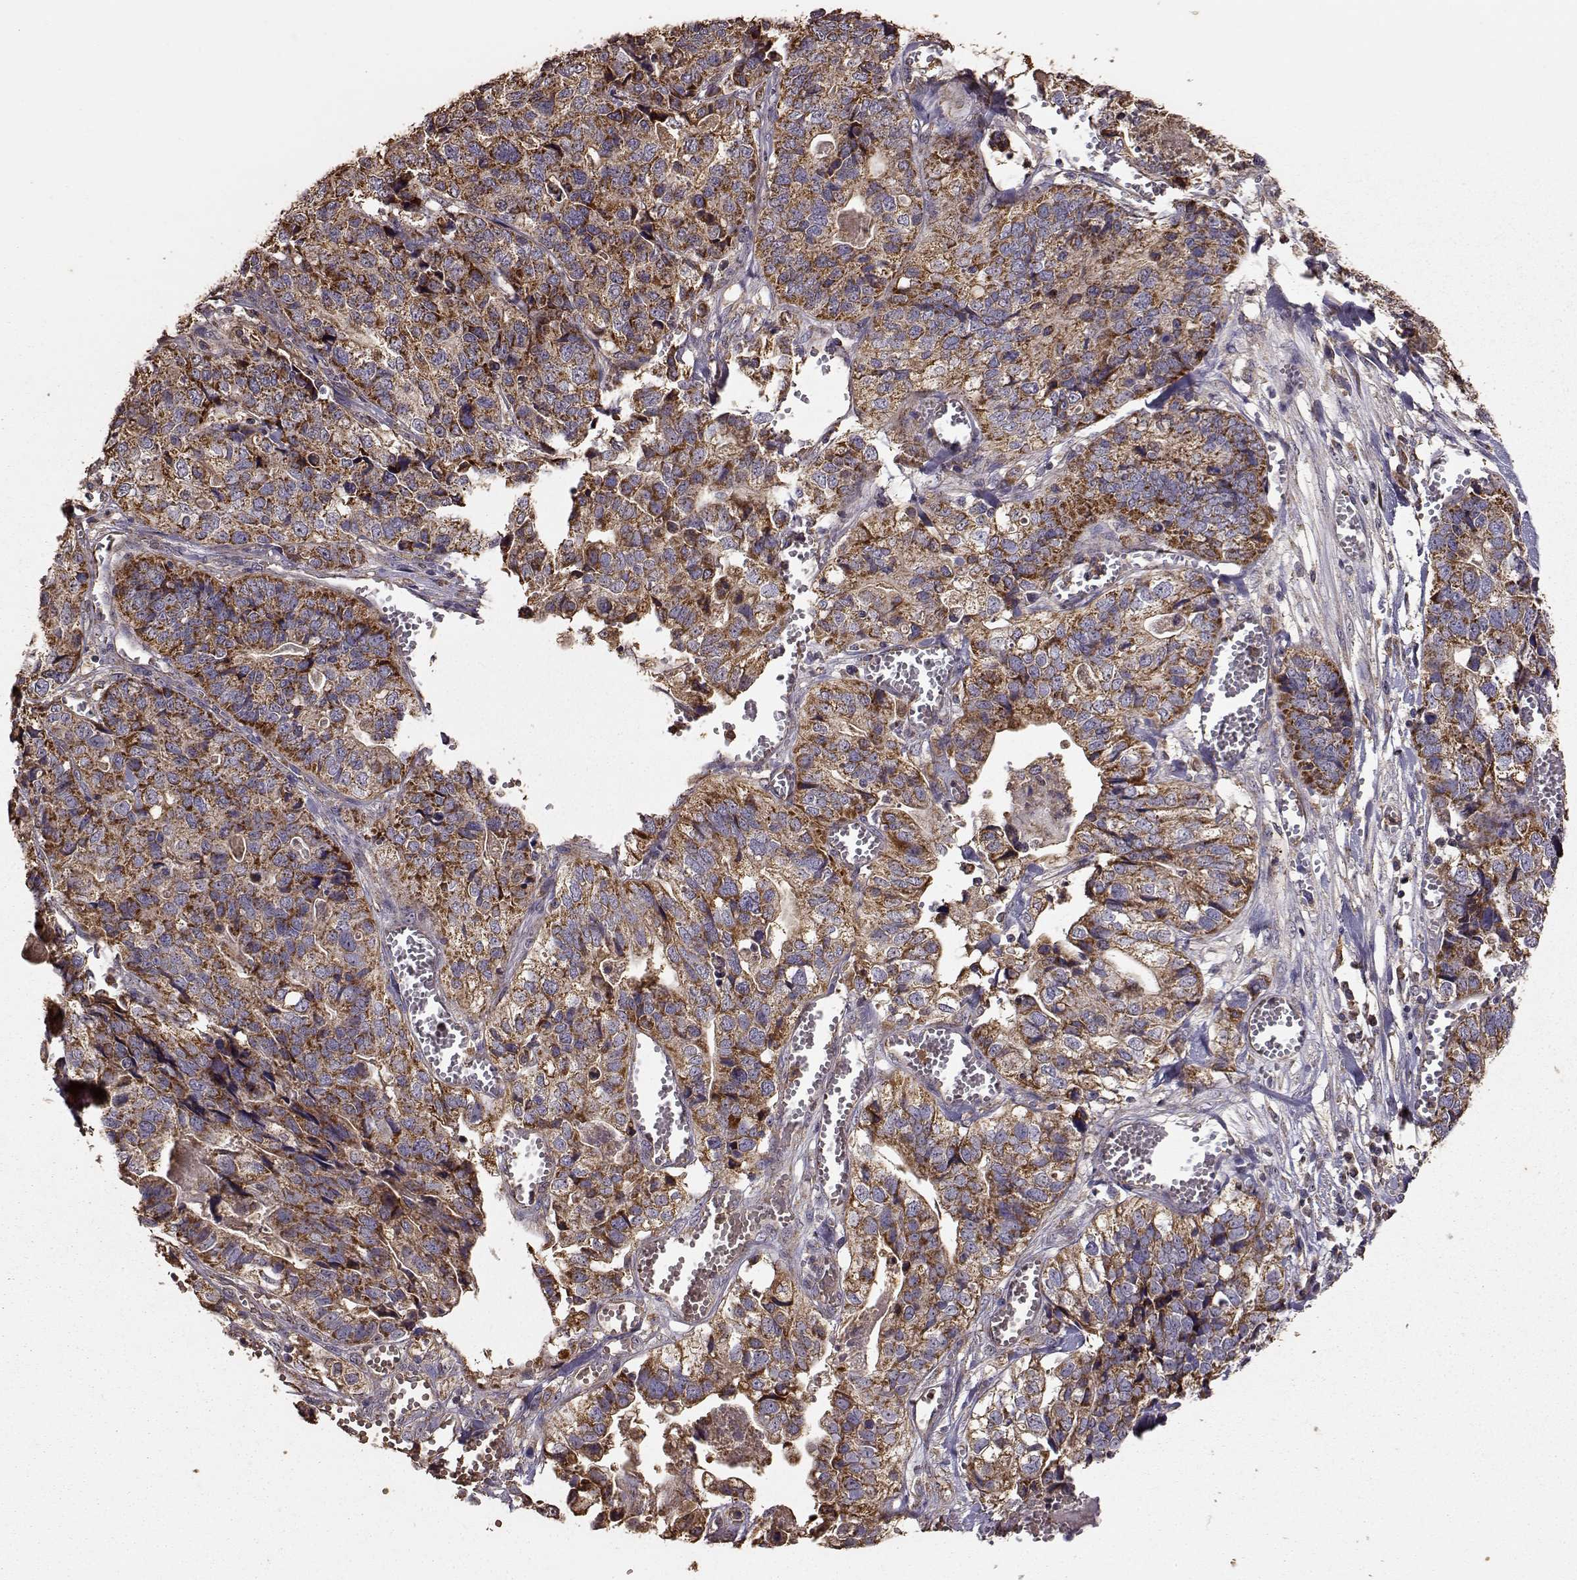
{"staining": {"intensity": "strong", "quantity": ">75%", "location": "cytoplasmic/membranous"}, "tissue": "stomach cancer", "cell_type": "Tumor cells", "image_type": "cancer", "snomed": [{"axis": "morphology", "description": "Adenocarcinoma, NOS"}, {"axis": "topography", "description": "Stomach, upper"}], "caption": "Immunohistochemistry (IHC) micrograph of neoplastic tissue: adenocarcinoma (stomach) stained using immunohistochemistry displays high levels of strong protein expression localized specifically in the cytoplasmic/membranous of tumor cells, appearing as a cytoplasmic/membranous brown color.", "gene": "PTGES2", "patient": {"sex": "female", "age": 67}}